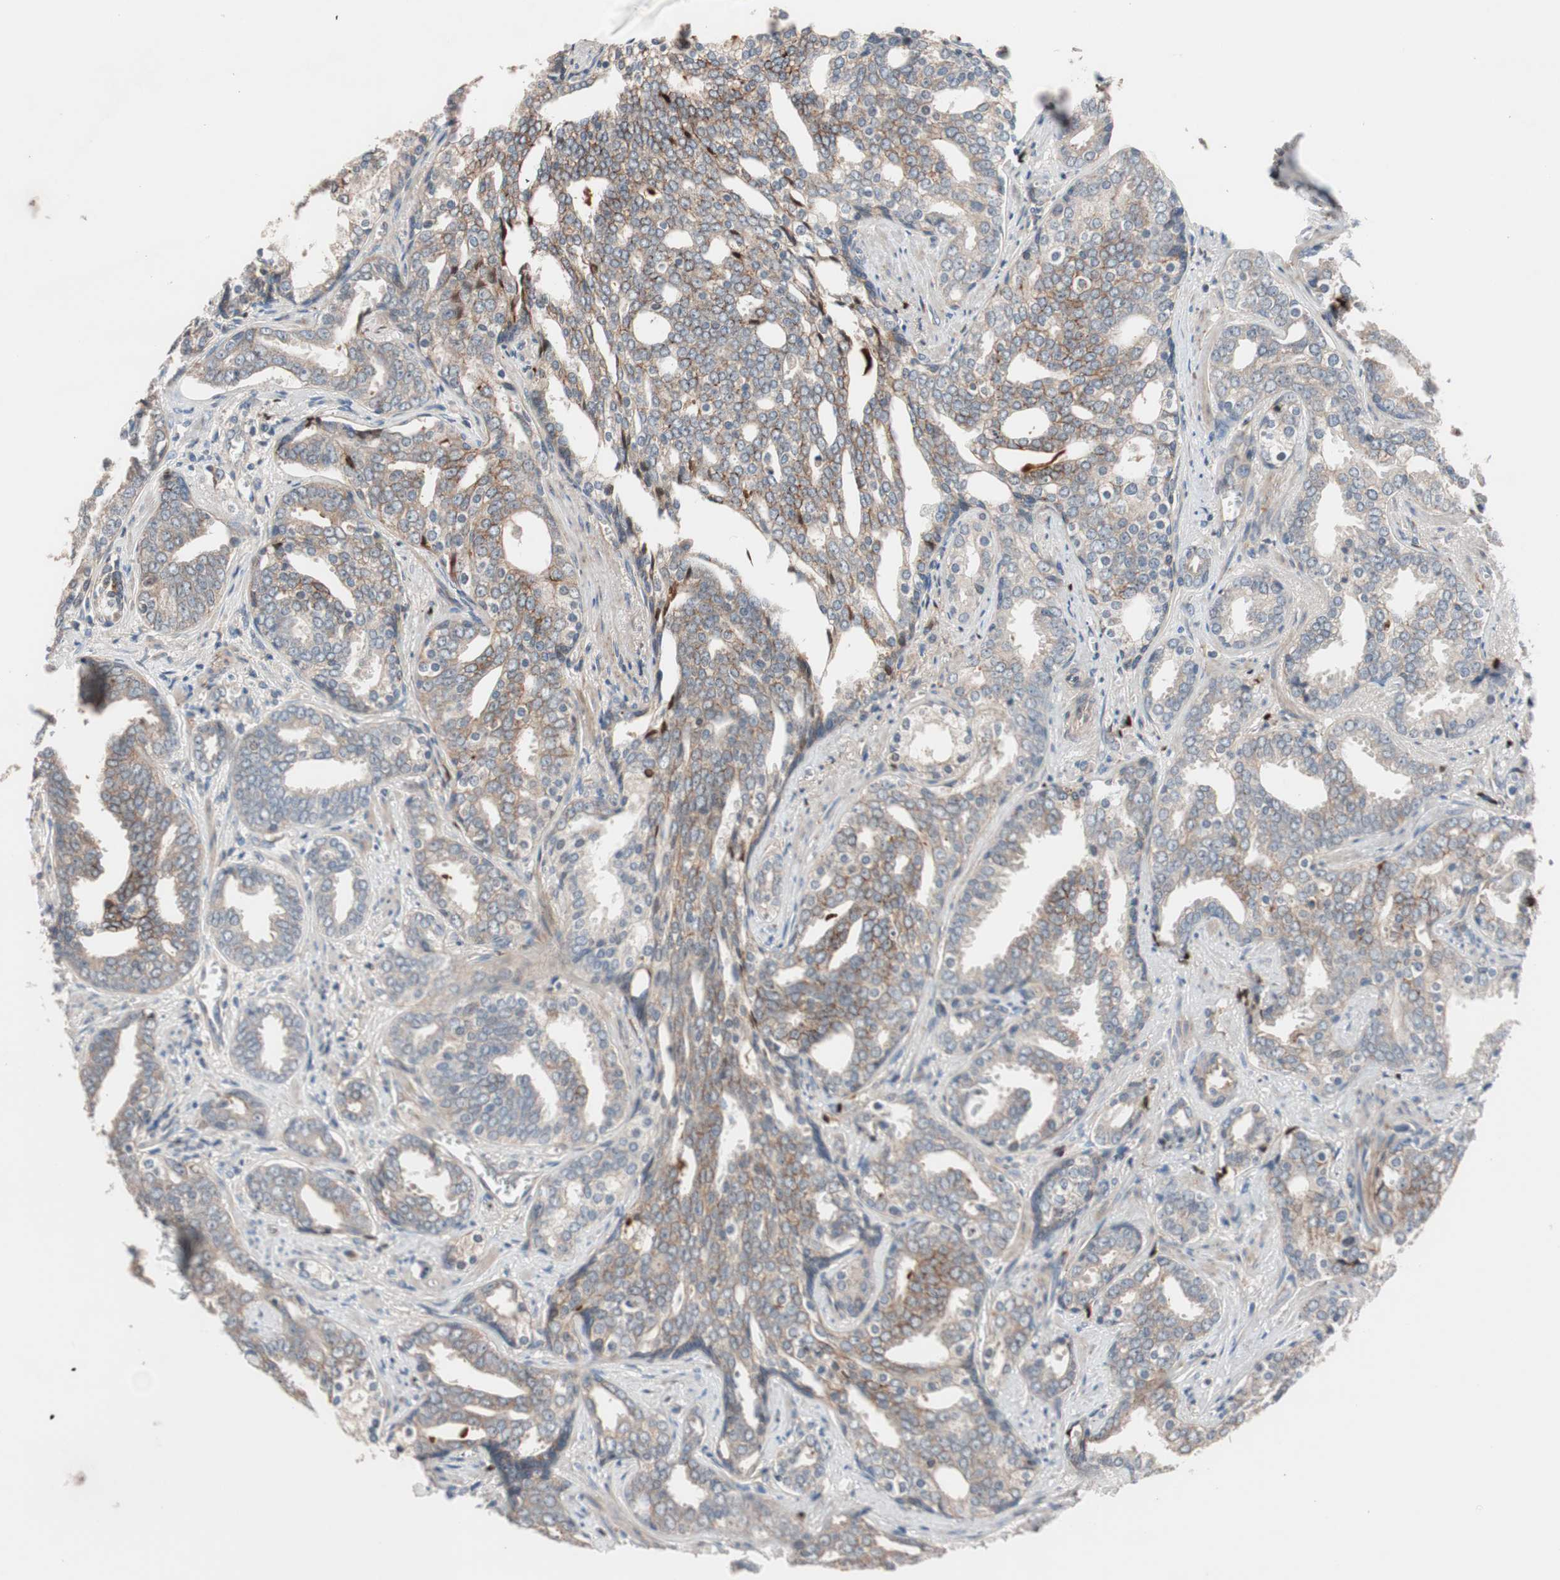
{"staining": {"intensity": "moderate", "quantity": ">75%", "location": "cytoplasmic/membranous"}, "tissue": "prostate cancer", "cell_type": "Tumor cells", "image_type": "cancer", "snomed": [{"axis": "morphology", "description": "Adenocarcinoma, High grade"}, {"axis": "topography", "description": "Prostate"}], "caption": "This photomicrograph shows immunohistochemistry staining of prostate cancer, with medium moderate cytoplasmic/membranous positivity in about >75% of tumor cells.", "gene": "SDC4", "patient": {"sex": "male", "age": 67}}